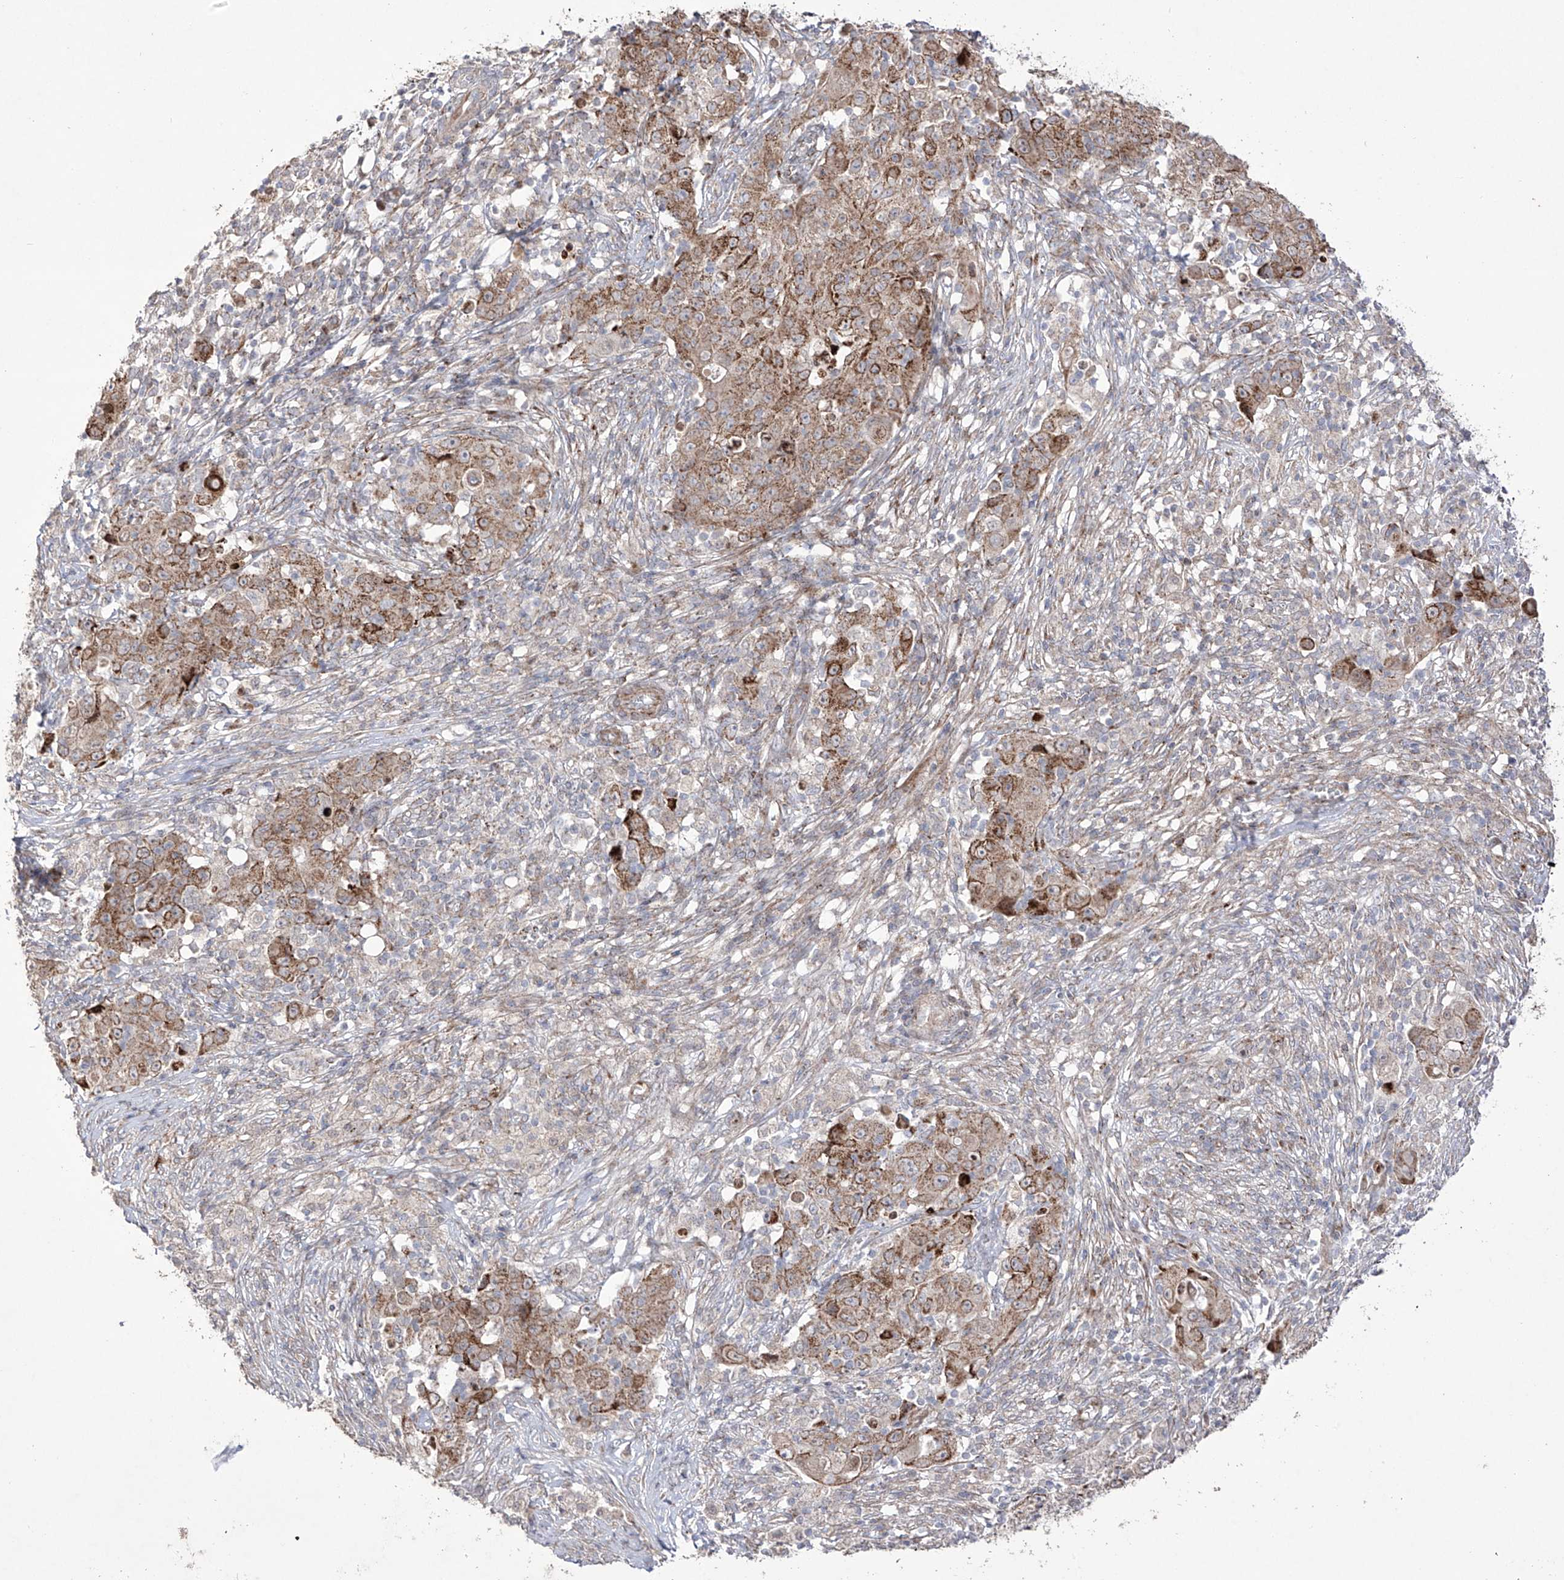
{"staining": {"intensity": "moderate", "quantity": ">75%", "location": "cytoplasmic/membranous"}, "tissue": "ovarian cancer", "cell_type": "Tumor cells", "image_type": "cancer", "snomed": [{"axis": "morphology", "description": "Carcinoma, endometroid"}, {"axis": "topography", "description": "Ovary"}], "caption": "Immunohistochemistry histopathology image of ovarian cancer (endometroid carcinoma) stained for a protein (brown), which reveals medium levels of moderate cytoplasmic/membranous positivity in approximately >75% of tumor cells.", "gene": "YKT6", "patient": {"sex": "female", "age": 42}}